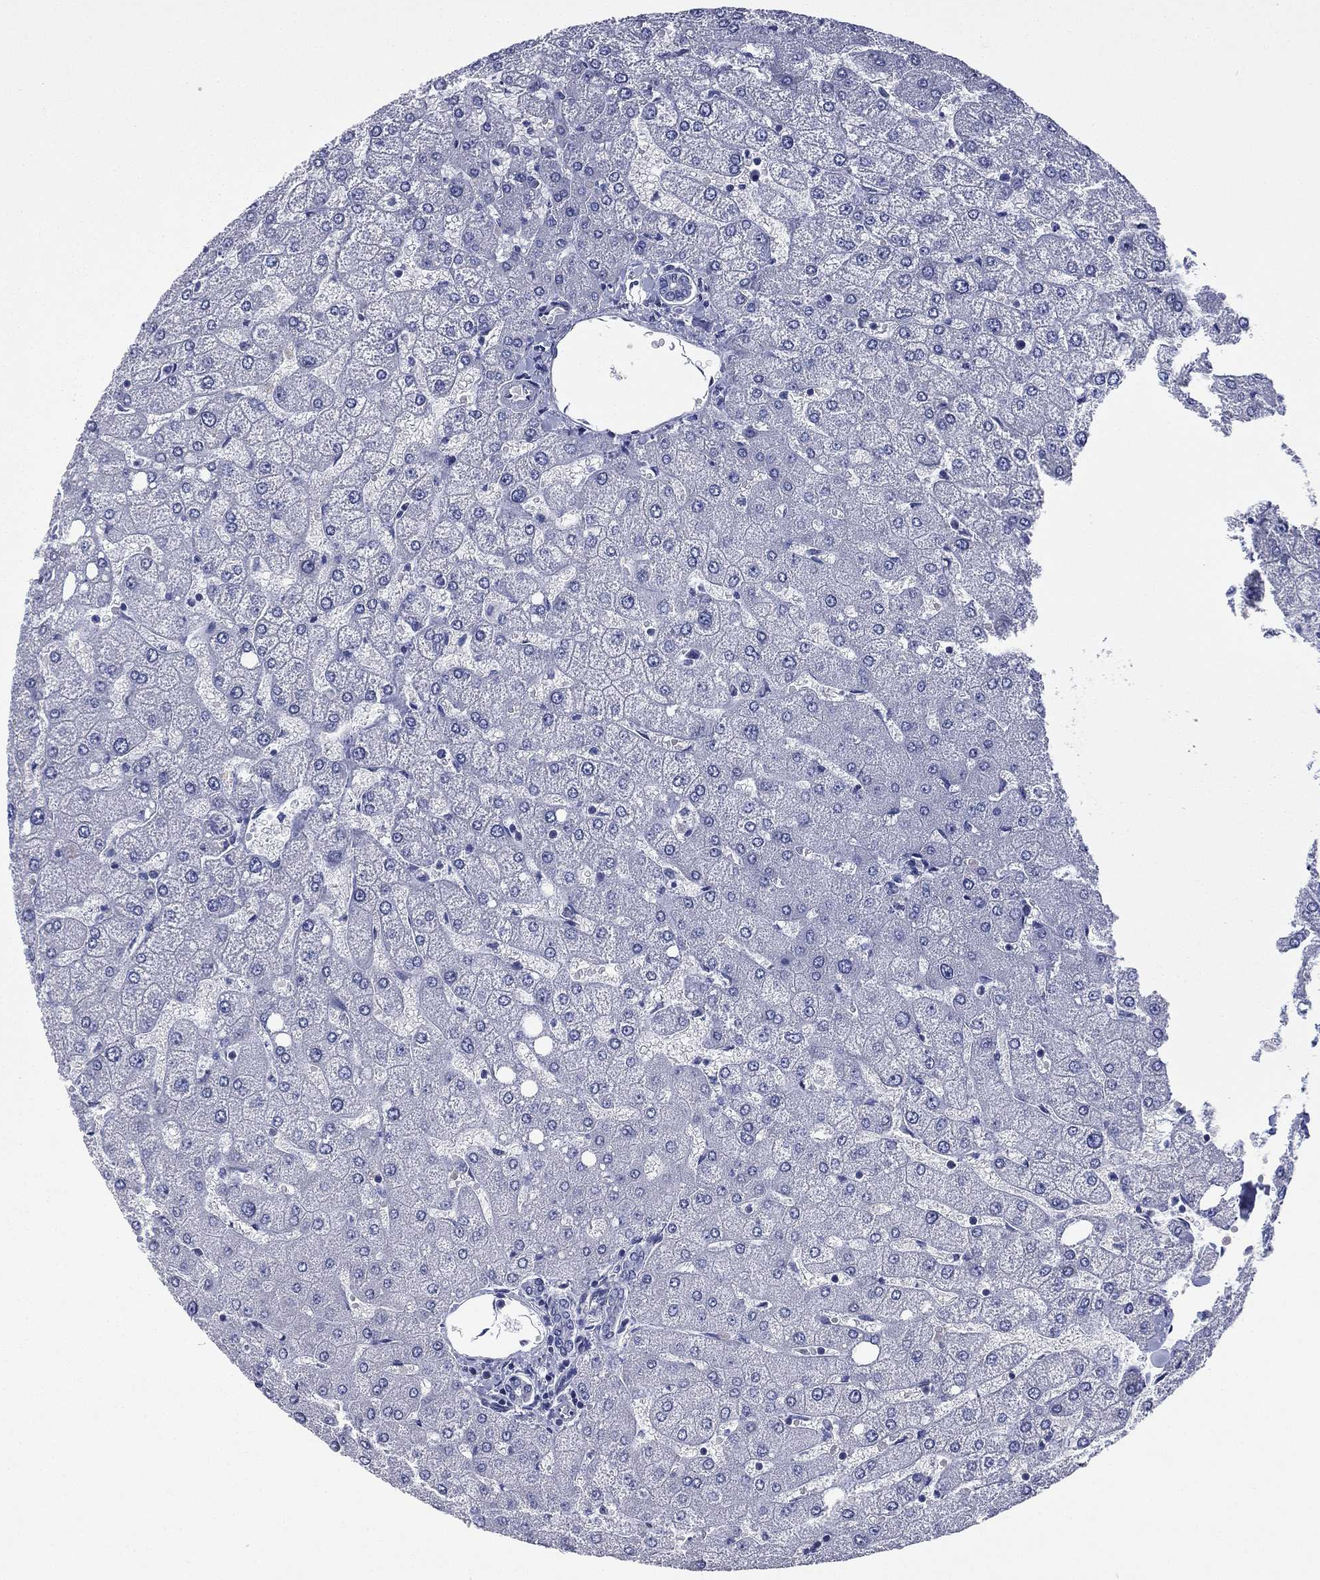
{"staining": {"intensity": "negative", "quantity": "none", "location": "none"}, "tissue": "liver", "cell_type": "Cholangiocytes", "image_type": "normal", "snomed": [{"axis": "morphology", "description": "Normal tissue, NOS"}, {"axis": "topography", "description": "Liver"}], "caption": "Cholangiocytes show no significant expression in benign liver. (DAB (3,3'-diaminobenzidine) IHC with hematoxylin counter stain).", "gene": "FARSA", "patient": {"sex": "female", "age": 54}}